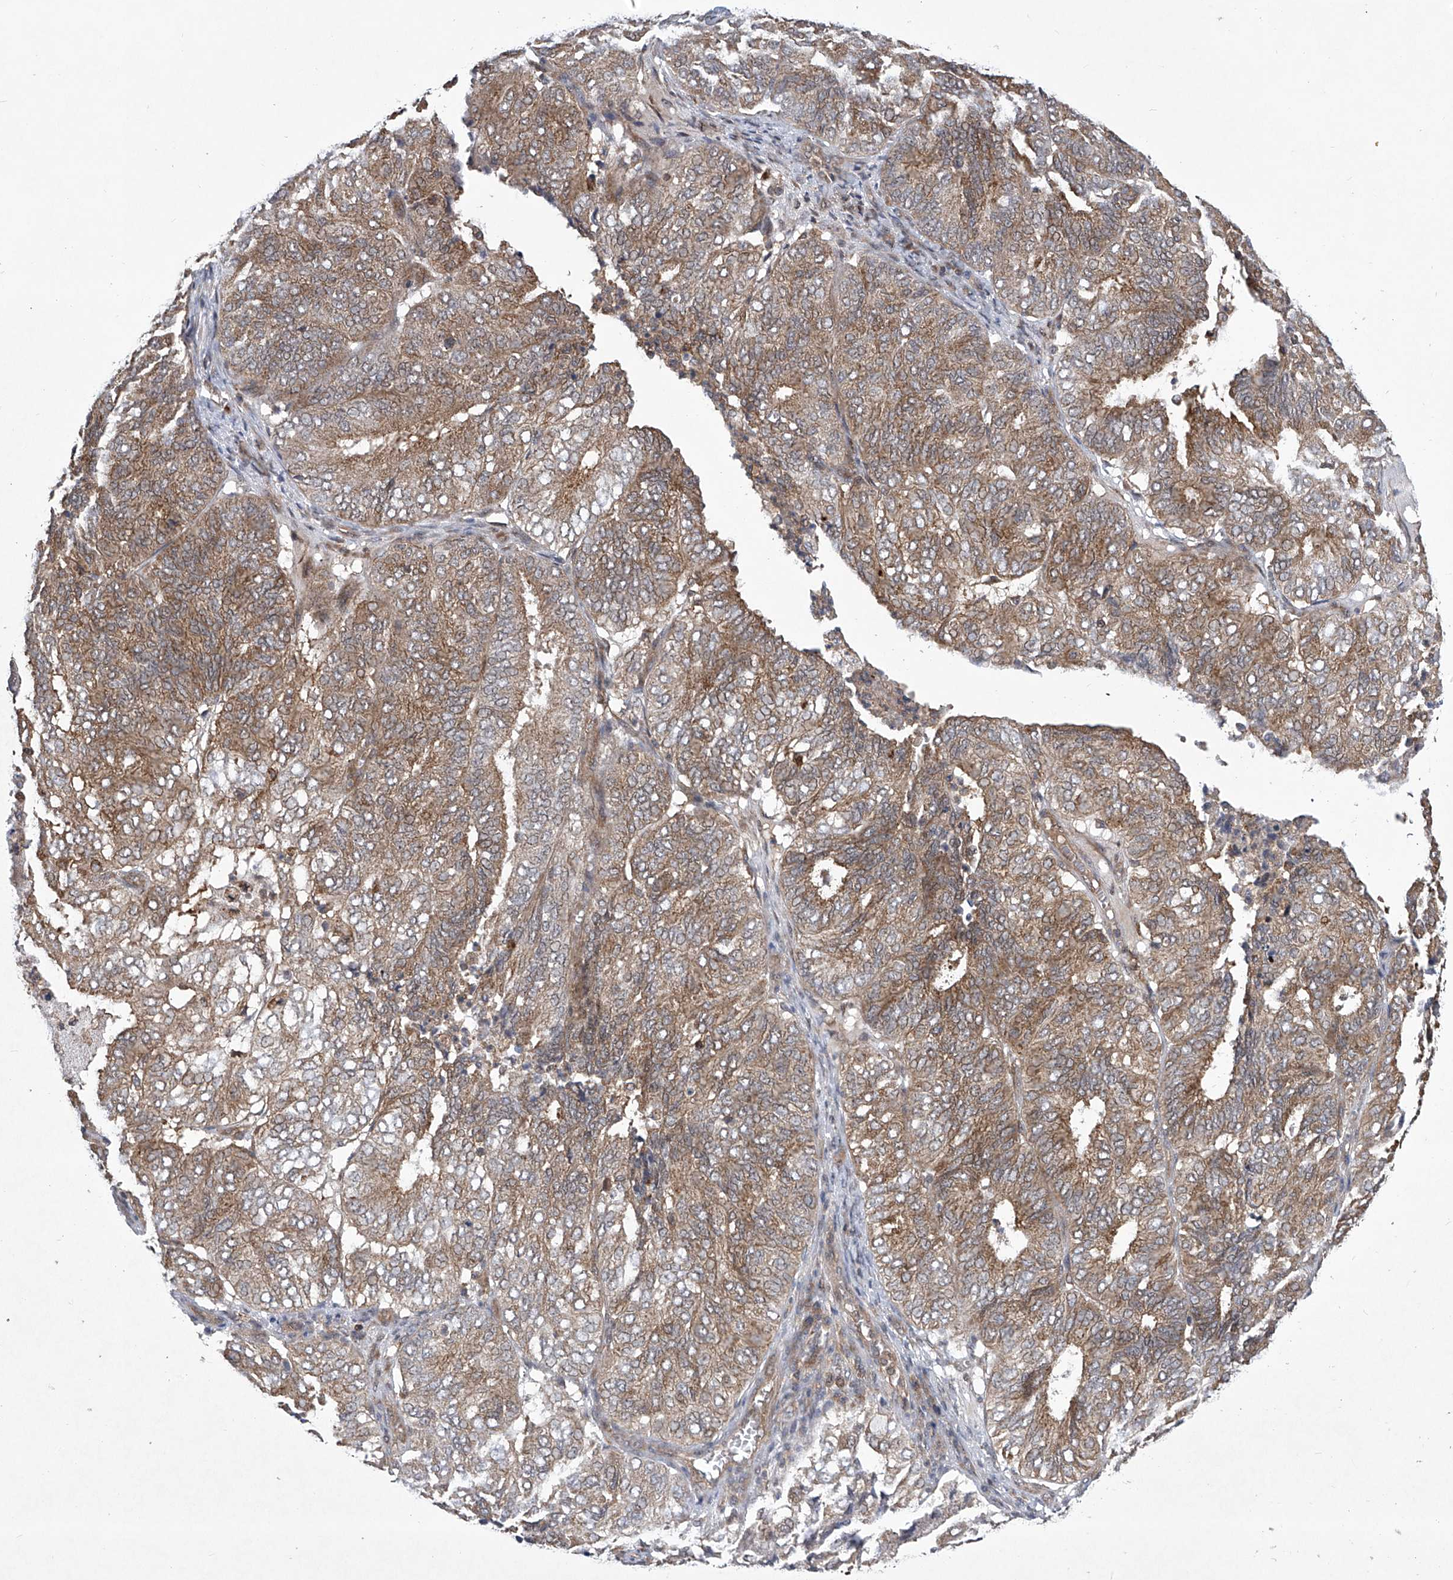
{"staining": {"intensity": "moderate", "quantity": ">75%", "location": "cytoplasmic/membranous"}, "tissue": "endometrial cancer", "cell_type": "Tumor cells", "image_type": "cancer", "snomed": [{"axis": "morphology", "description": "Adenocarcinoma, NOS"}, {"axis": "topography", "description": "Uterus"}], "caption": "Immunohistochemical staining of human endometrial cancer exhibits medium levels of moderate cytoplasmic/membranous expression in about >75% of tumor cells.", "gene": "CISH", "patient": {"sex": "female", "age": 60}}